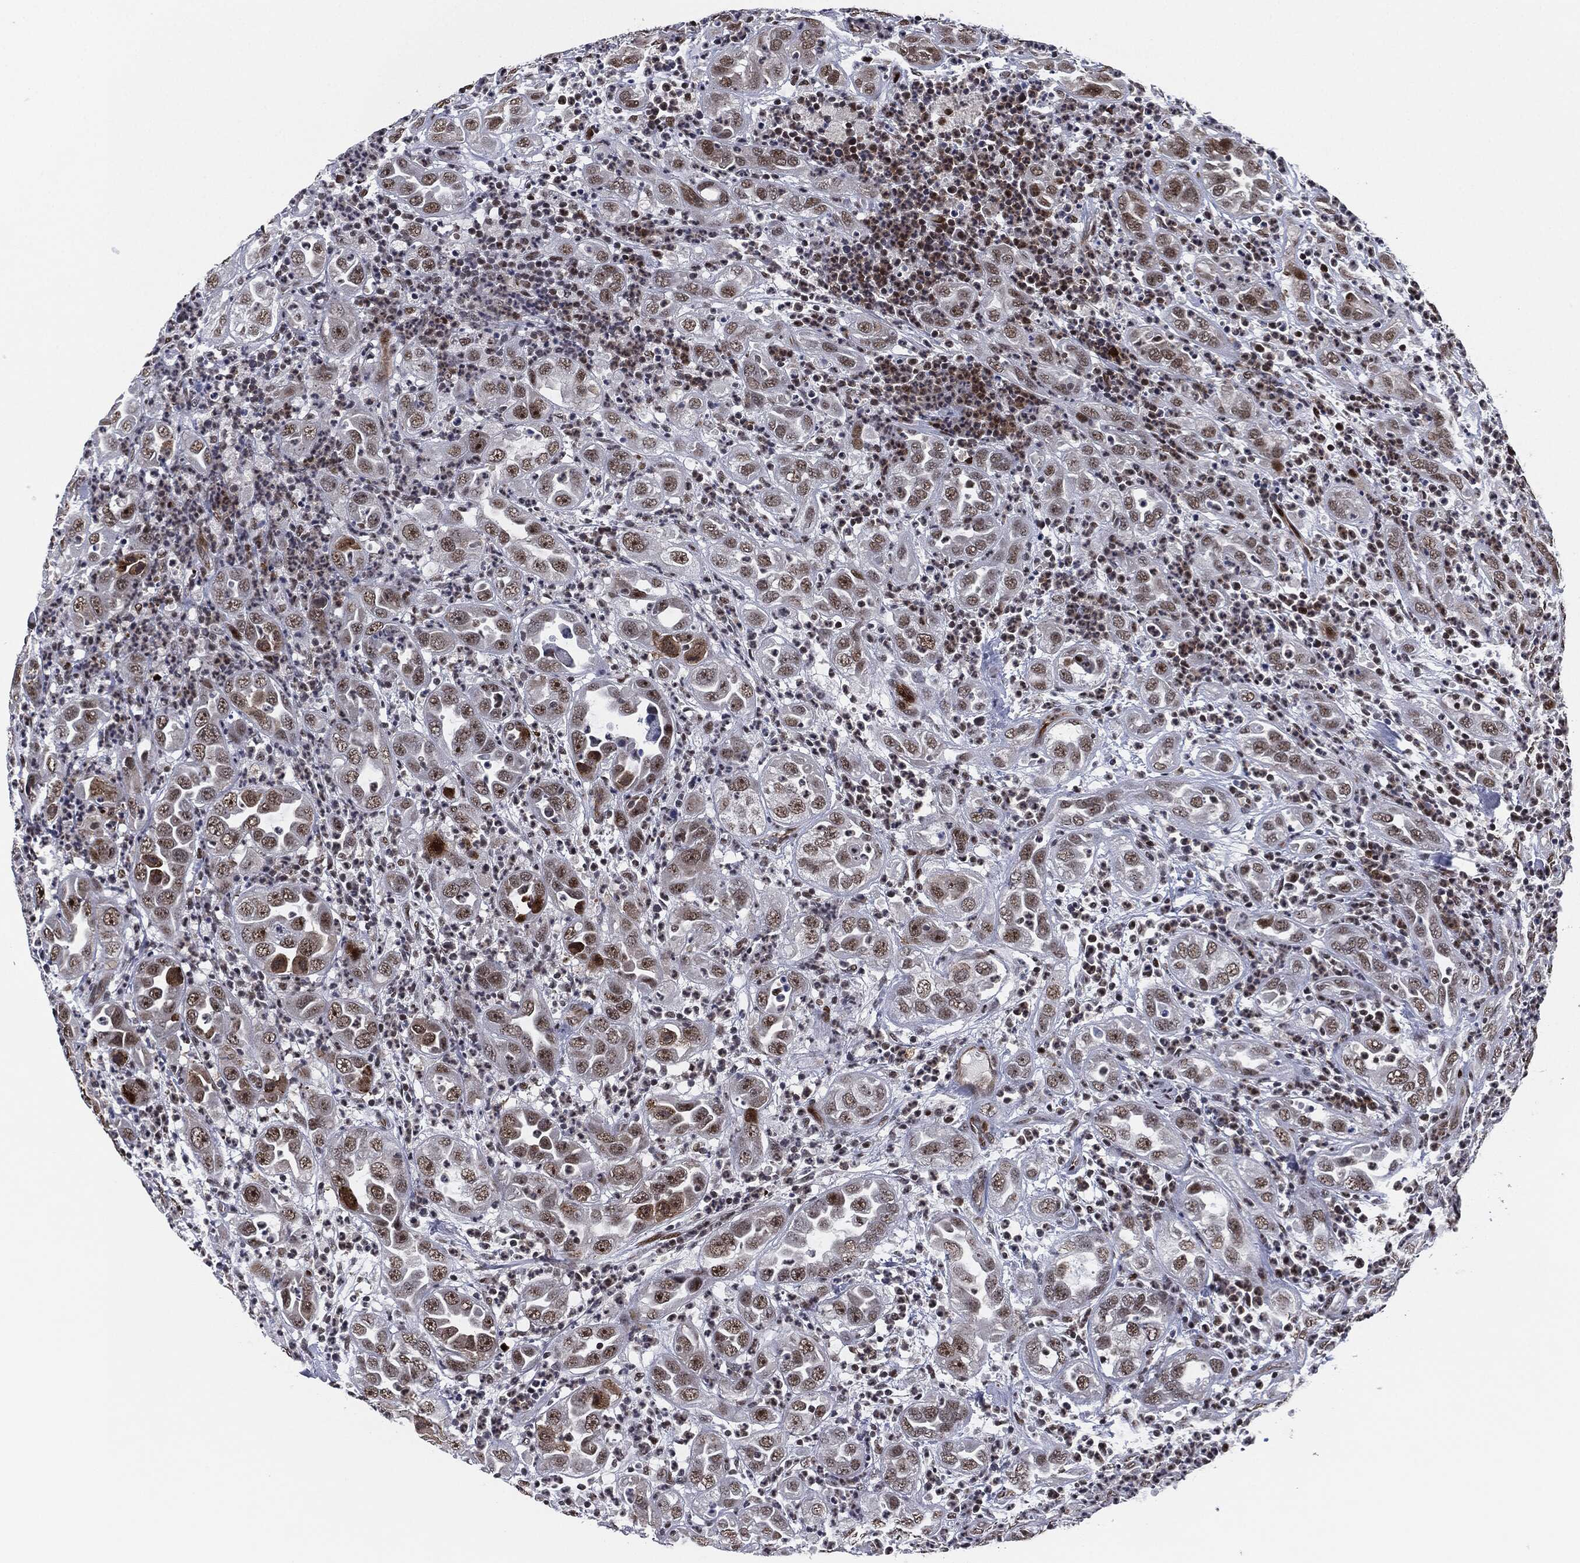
{"staining": {"intensity": "strong", "quantity": "<25%", "location": "cytoplasmic/membranous"}, "tissue": "urothelial cancer", "cell_type": "Tumor cells", "image_type": "cancer", "snomed": [{"axis": "morphology", "description": "Urothelial carcinoma, High grade"}, {"axis": "topography", "description": "Urinary bladder"}], "caption": "Strong cytoplasmic/membranous protein positivity is seen in approximately <25% of tumor cells in high-grade urothelial carcinoma. Using DAB (3,3'-diaminobenzidine) (brown) and hematoxylin (blue) stains, captured at high magnification using brightfield microscopy.", "gene": "AKT2", "patient": {"sex": "female", "age": 41}}